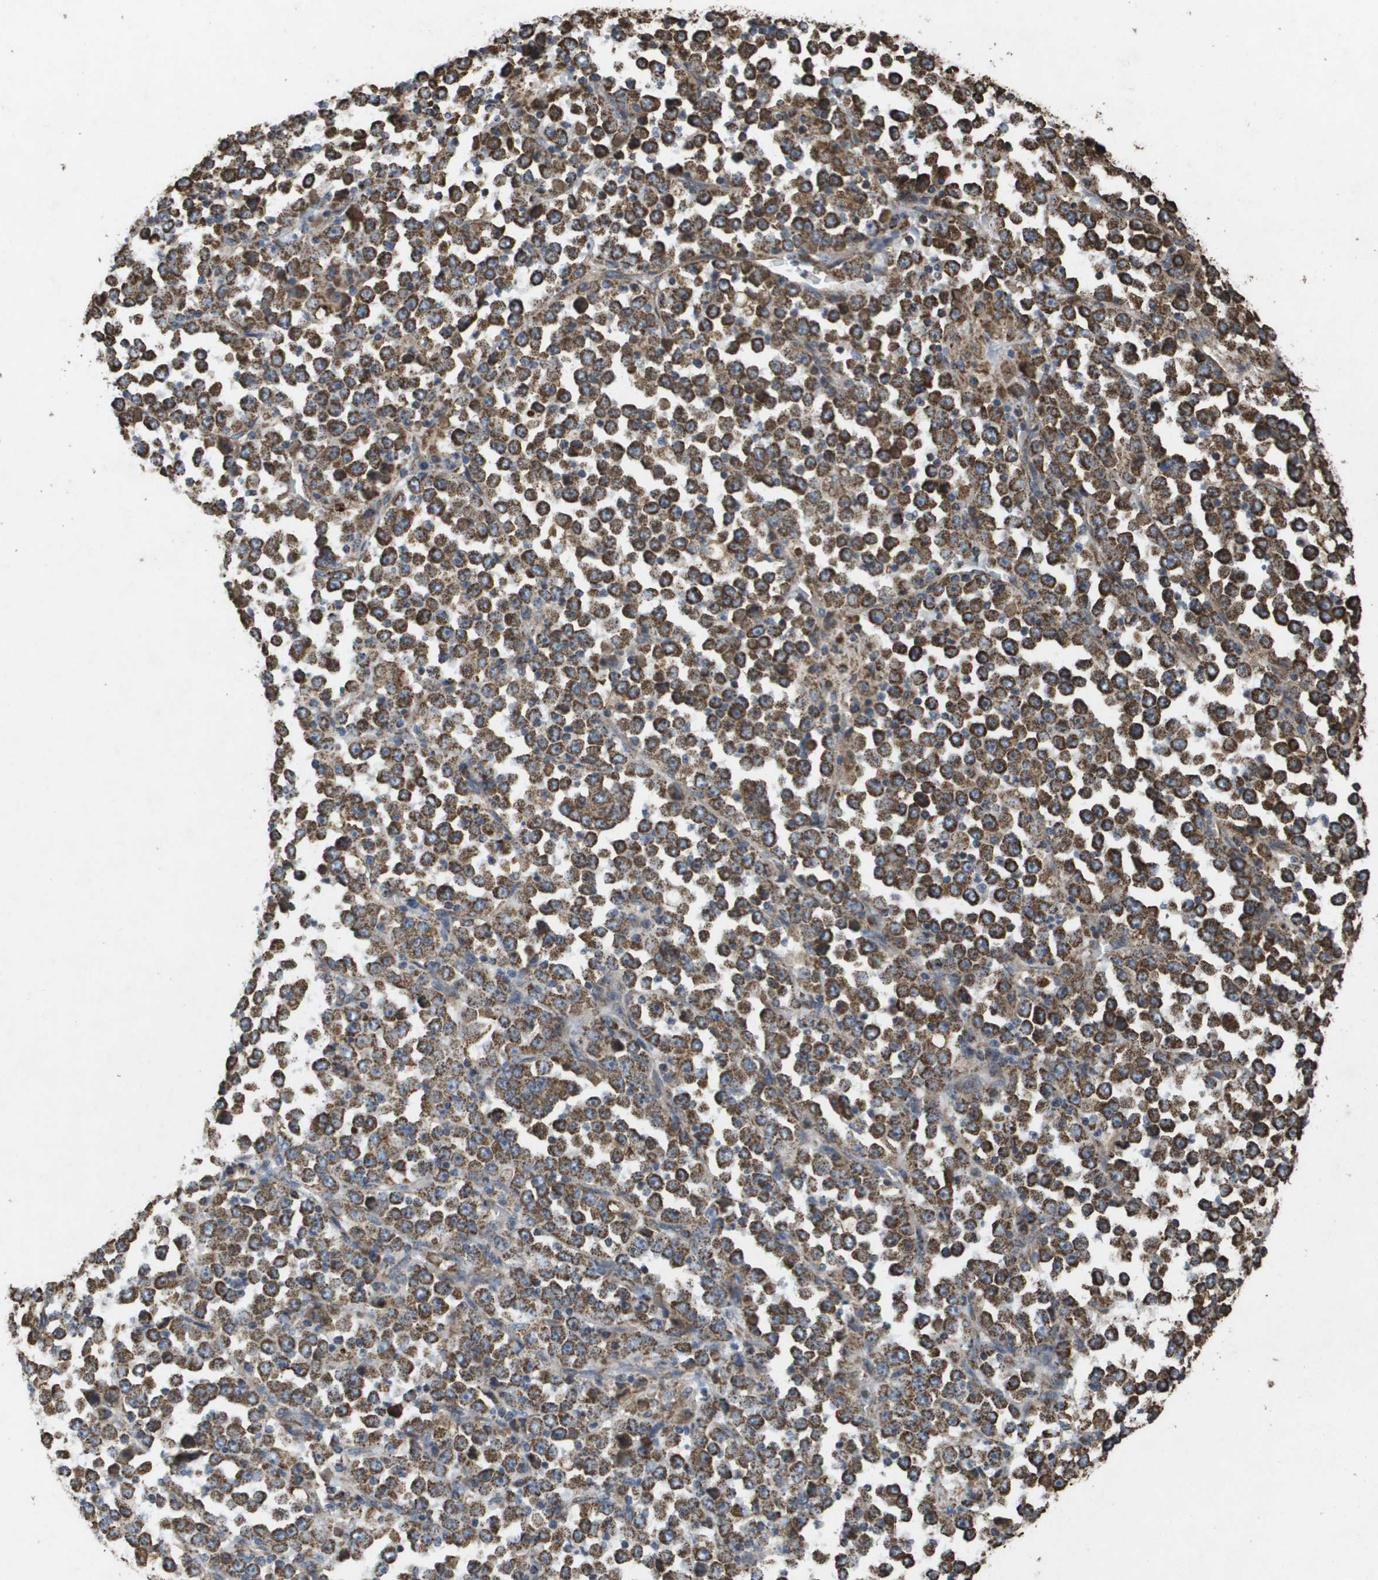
{"staining": {"intensity": "moderate", "quantity": ">75%", "location": "cytoplasmic/membranous"}, "tissue": "stomach cancer", "cell_type": "Tumor cells", "image_type": "cancer", "snomed": [{"axis": "morphology", "description": "Normal tissue, NOS"}, {"axis": "morphology", "description": "Adenocarcinoma, NOS"}, {"axis": "topography", "description": "Stomach, upper"}, {"axis": "topography", "description": "Stomach"}], "caption": "IHC of stomach cancer (adenocarcinoma) shows medium levels of moderate cytoplasmic/membranous expression in approximately >75% of tumor cells.", "gene": "HSPE1", "patient": {"sex": "male", "age": 59}}